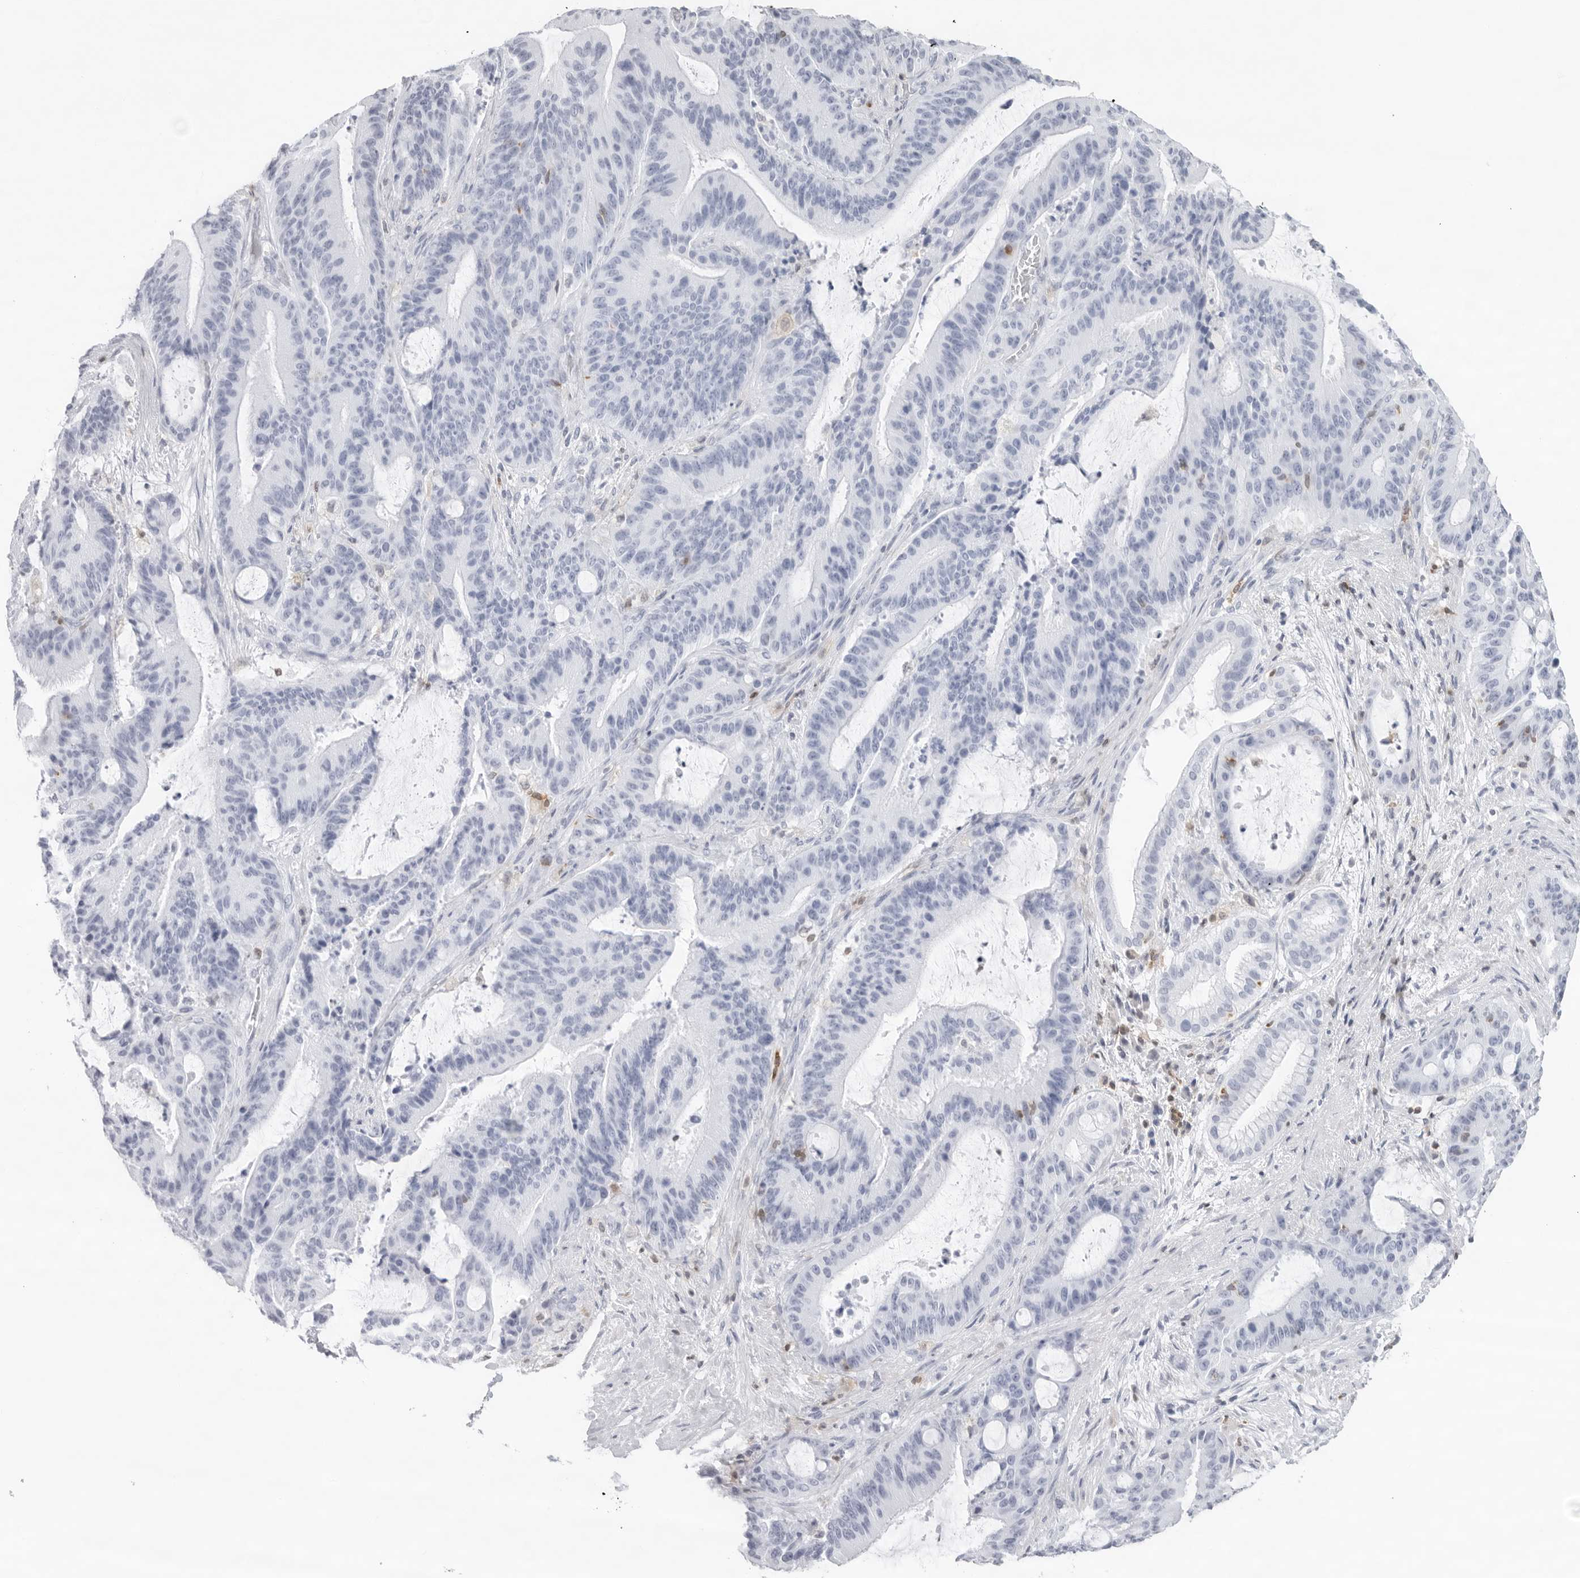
{"staining": {"intensity": "negative", "quantity": "none", "location": "none"}, "tissue": "liver cancer", "cell_type": "Tumor cells", "image_type": "cancer", "snomed": [{"axis": "morphology", "description": "Normal tissue, NOS"}, {"axis": "morphology", "description": "Cholangiocarcinoma"}, {"axis": "topography", "description": "Liver"}, {"axis": "topography", "description": "Peripheral nerve tissue"}], "caption": "The image reveals no staining of tumor cells in cholangiocarcinoma (liver). (Brightfield microscopy of DAB (3,3'-diaminobenzidine) immunohistochemistry (IHC) at high magnification).", "gene": "FMNL1", "patient": {"sex": "female", "age": 73}}